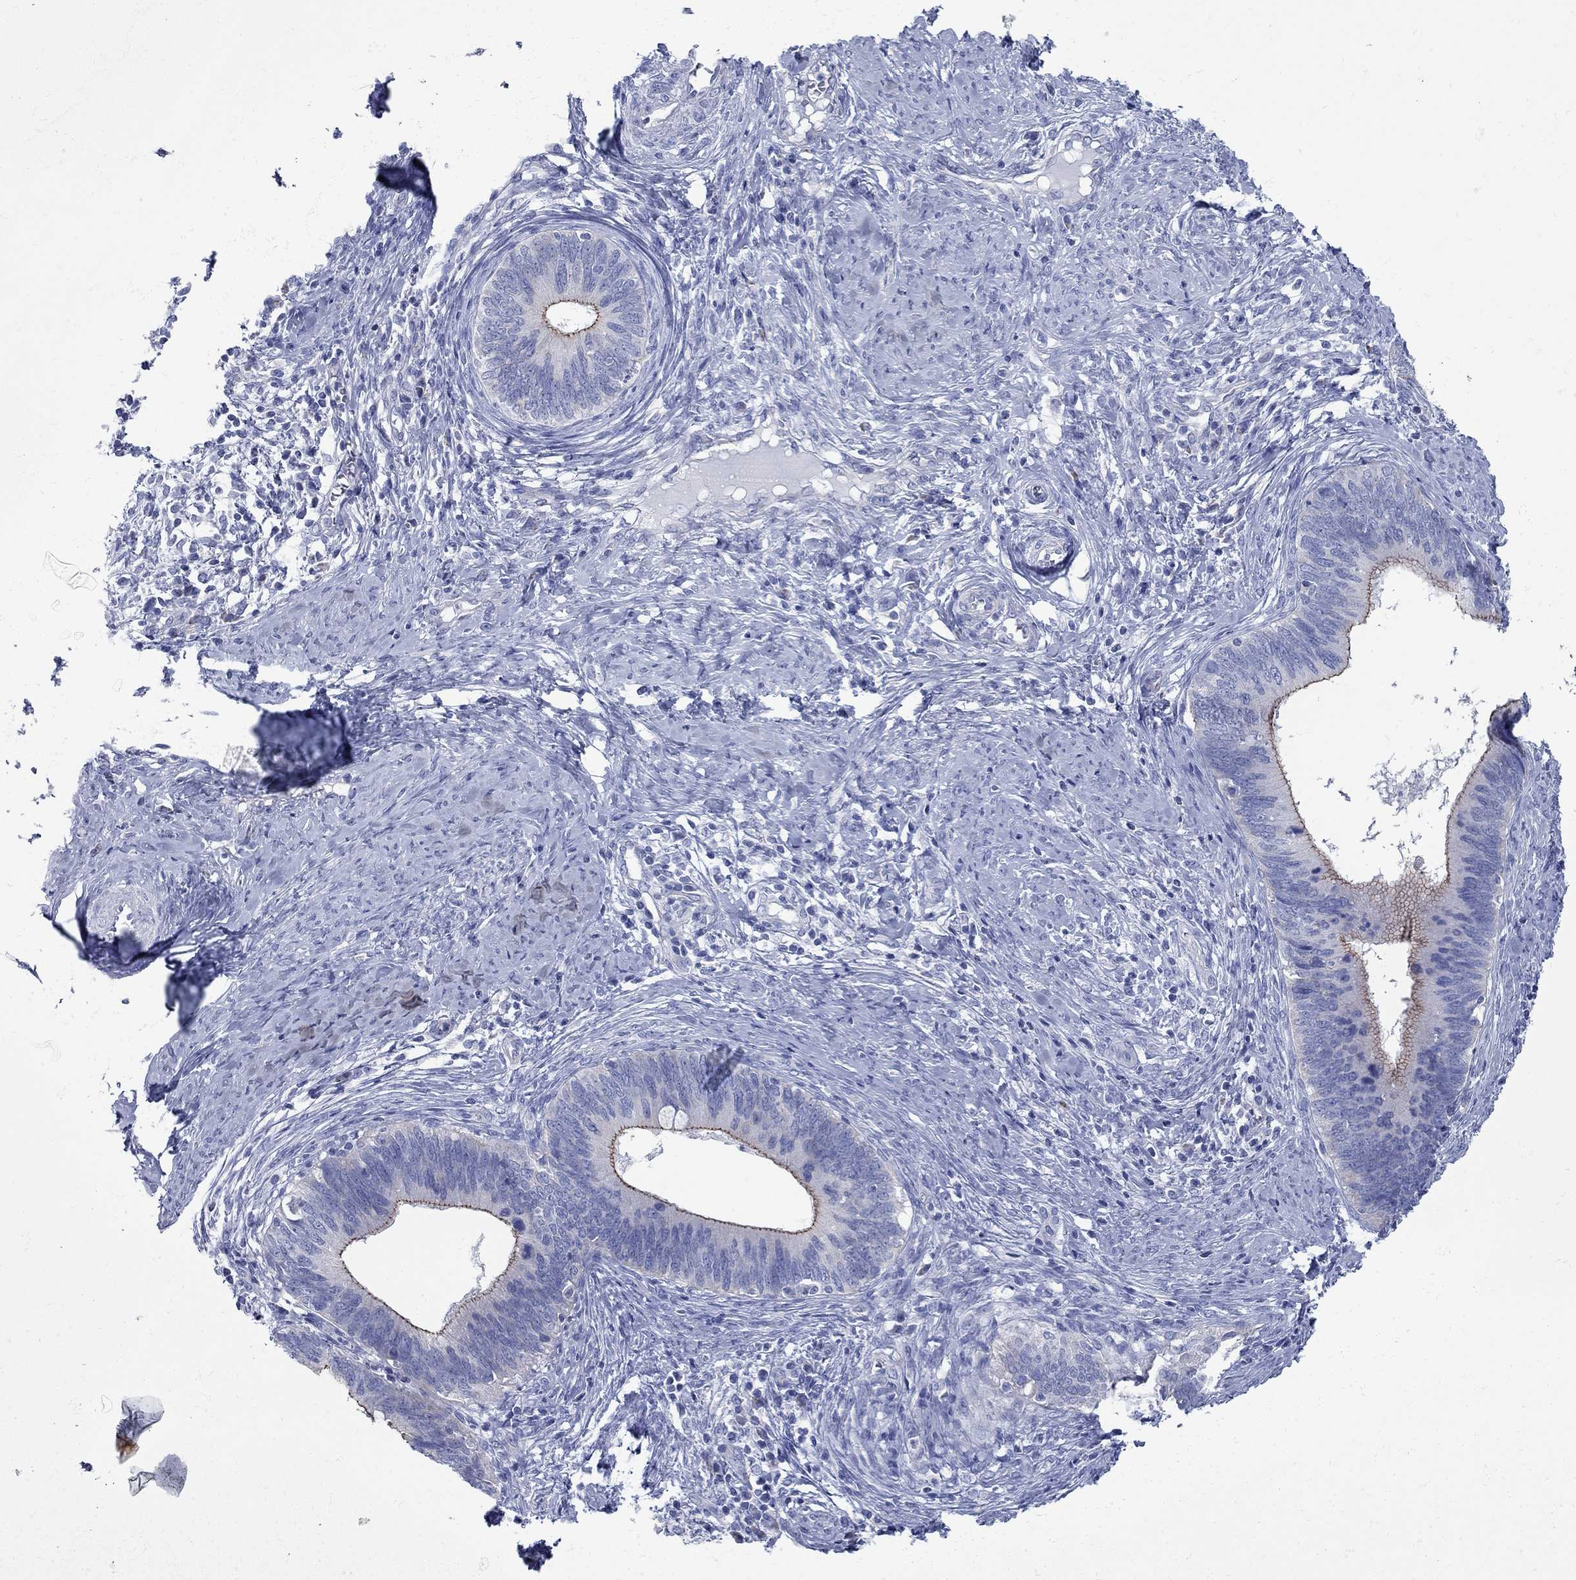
{"staining": {"intensity": "moderate", "quantity": "<25%", "location": "cytoplasmic/membranous"}, "tissue": "cervical cancer", "cell_type": "Tumor cells", "image_type": "cancer", "snomed": [{"axis": "morphology", "description": "Adenocarcinoma, NOS"}, {"axis": "topography", "description": "Cervix"}], "caption": "Cervical cancer (adenocarcinoma) tissue exhibits moderate cytoplasmic/membranous expression in approximately <25% of tumor cells", "gene": "PDZD3", "patient": {"sex": "female", "age": 42}}